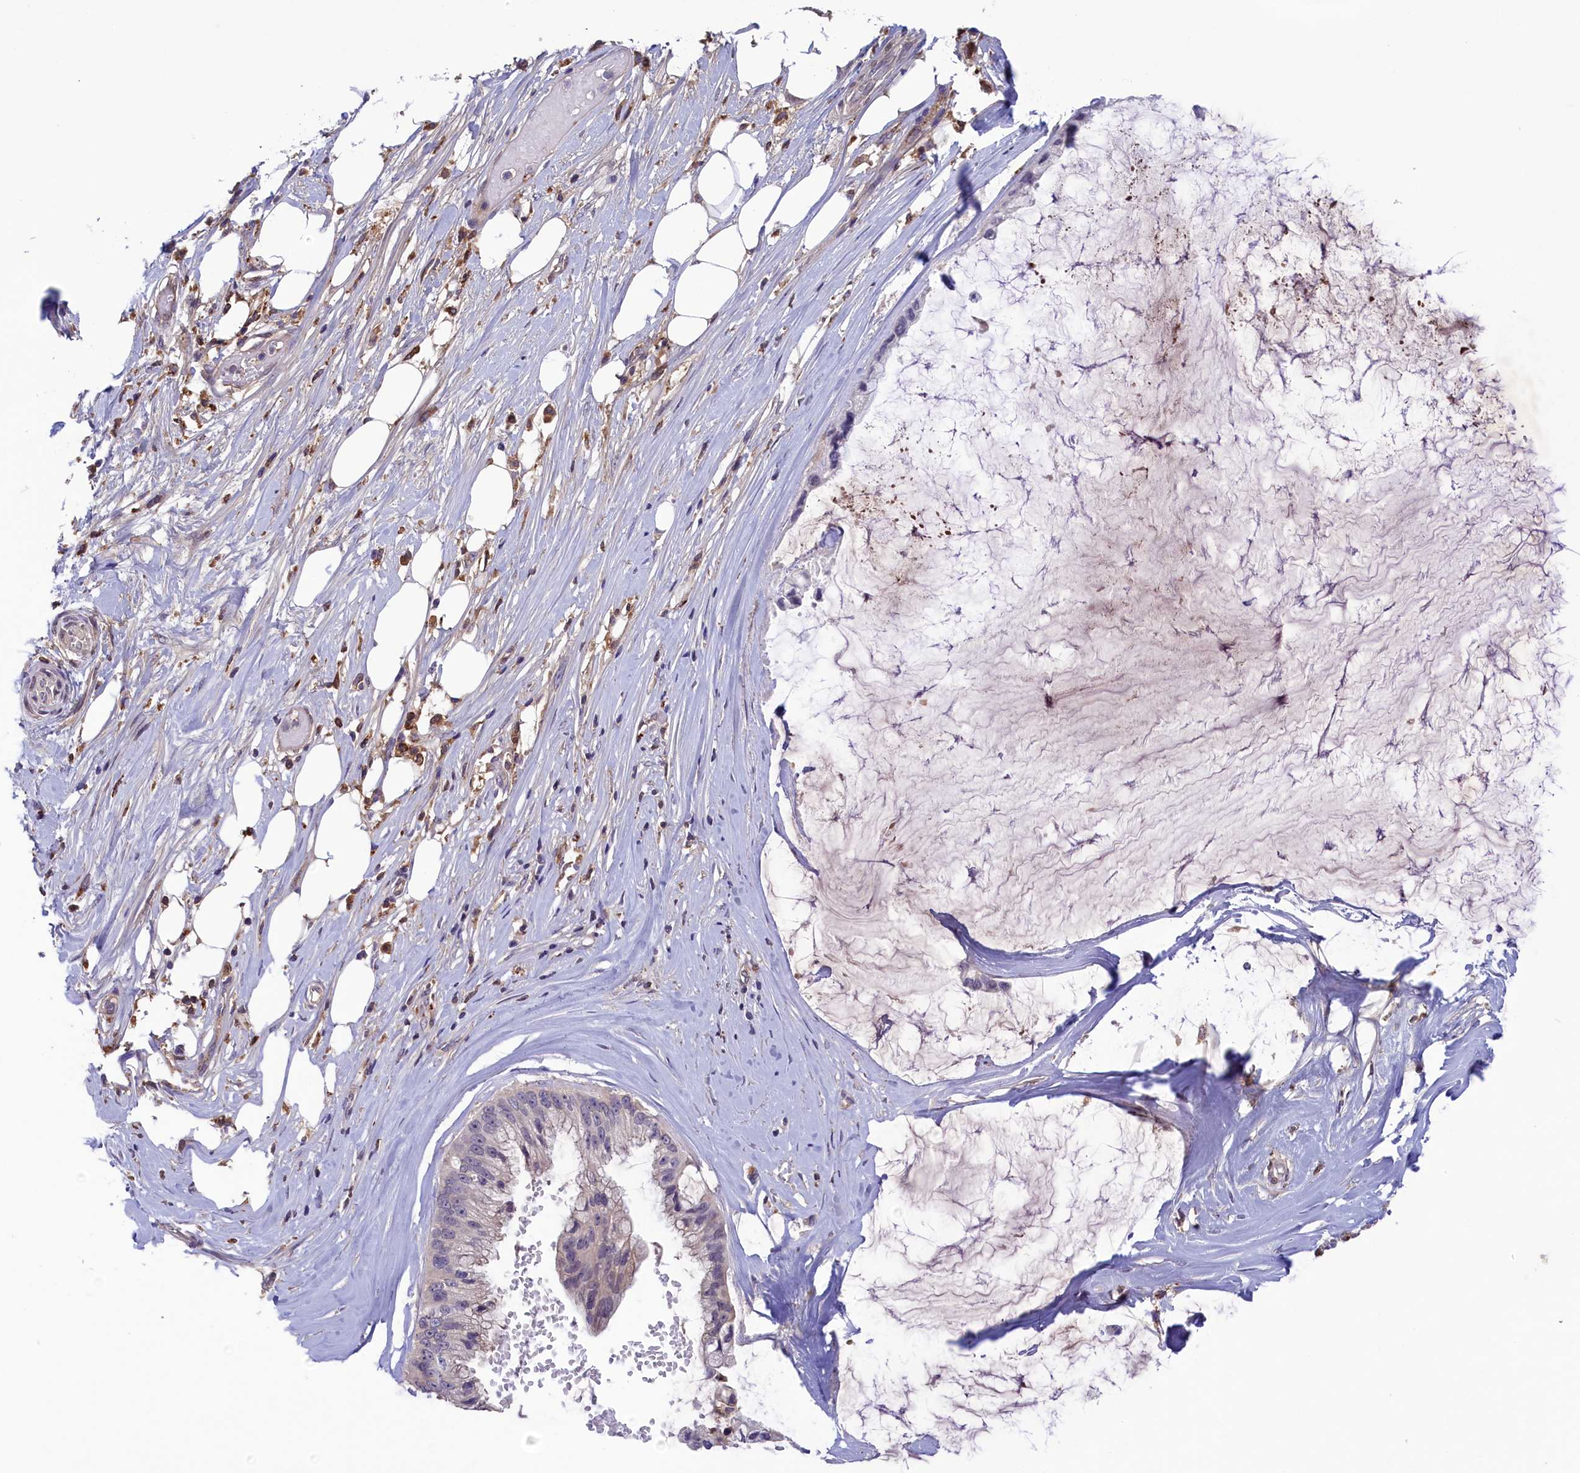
{"staining": {"intensity": "negative", "quantity": "none", "location": "none"}, "tissue": "ovarian cancer", "cell_type": "Tumor cells", "image_type": "cancer", "snomed": [{"axis": "morphology", "description": "Cystadenocarcinoma, mucinous, NOS"}, {"axis": "topography", "description": "Ovary"}], "caption": "Human ovarian cancer (mucinous cystadenocarcinoma) stained for a protein using immunohistochemistry exhibits no positivity in tumor cells.", "gene": "STYX", "patient": {"sex": "female", "age": 39}}